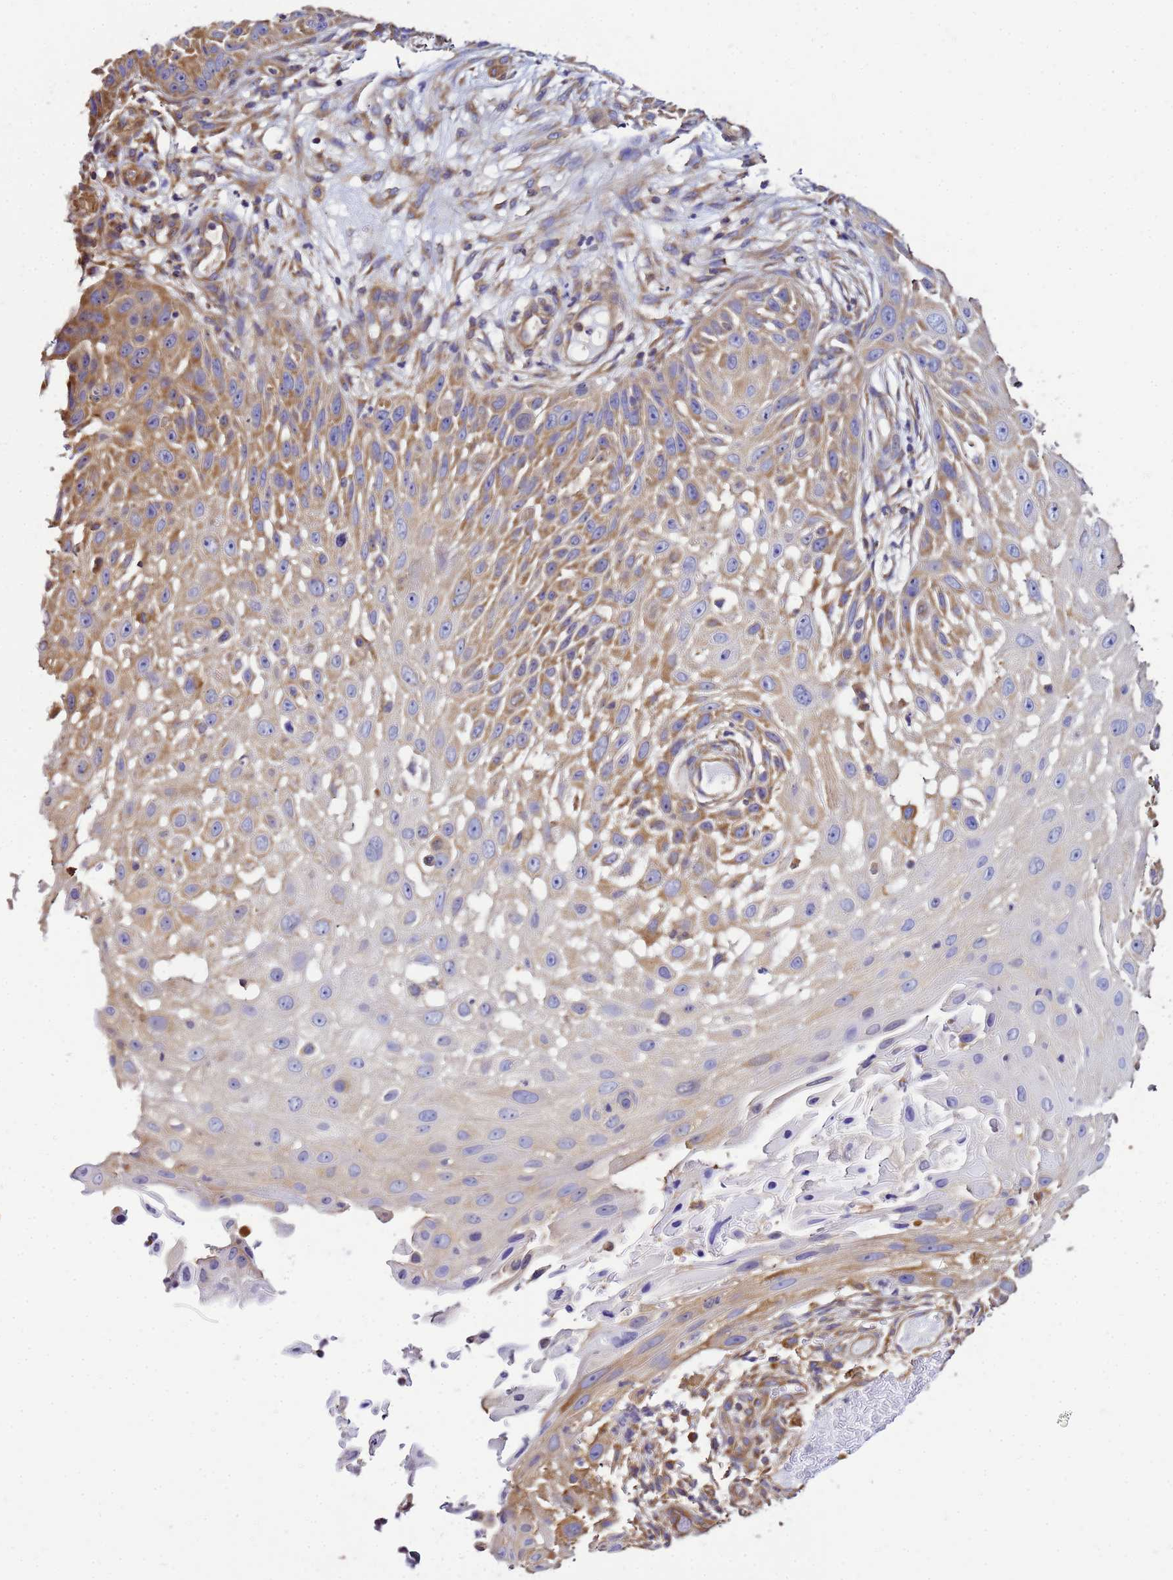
{"staining": {"intensity": "moderate", "quantity": "25%-75%", "location": "cytoplasmic/membranous"}, "tissue": "skin cancer", "cell_type": "Tumor cells", "image_type": "cancer", "snomed": [{"axis": "morphology", "description": "Squamous cell carcinoma, NOS"}, {"axis": "topography", "description": "Skin"}], "caption": "Immunohistochemistry photomicrograph of skin squamous cell carcinoma stained for a protein (brown), which exhibits medium levels of moderate cytoplasmic/membranous expression in approximately 25%-75% of tumor cells.", "gene": "NARS1", "patient": {"sex": "female", "age": 44}}